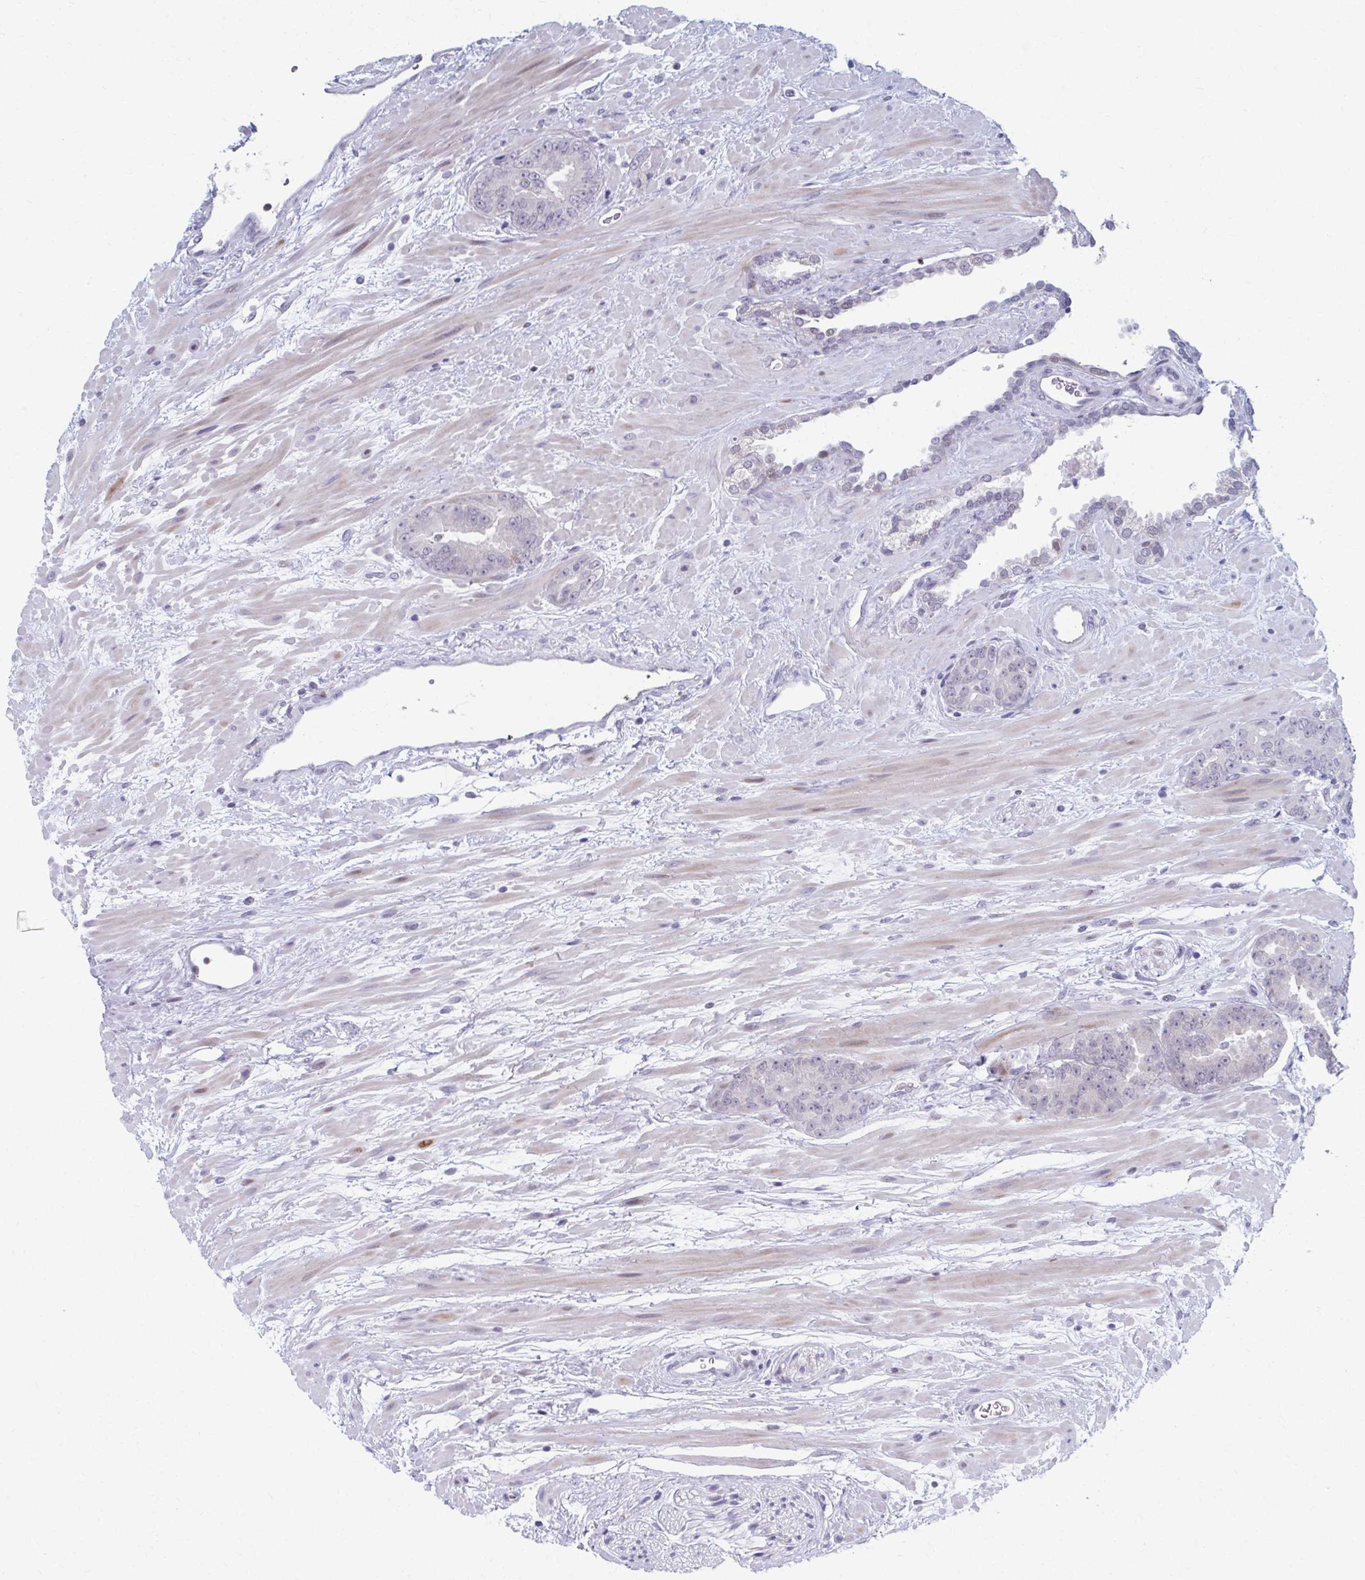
{"staining": {"intensity": "negative", "quantity": "none", "location": "none"}, "tissue": "prostate cancer", "cell_type": "Tumor cells", "image_type": "cancer", "snomed": [{"axis": "morphology", "description": "Adenocarcinoma, High grade"}, {"axis": "topography", "description": "Prostate"}], "caption": "DAB (3,3'-diaminobenzidine) immunohistochemical staining of human prostate cancer exhibits no significant expression in tumor cells.", "gene": "ABHD16B", "patient": {"sex": "male", "age": 72}}